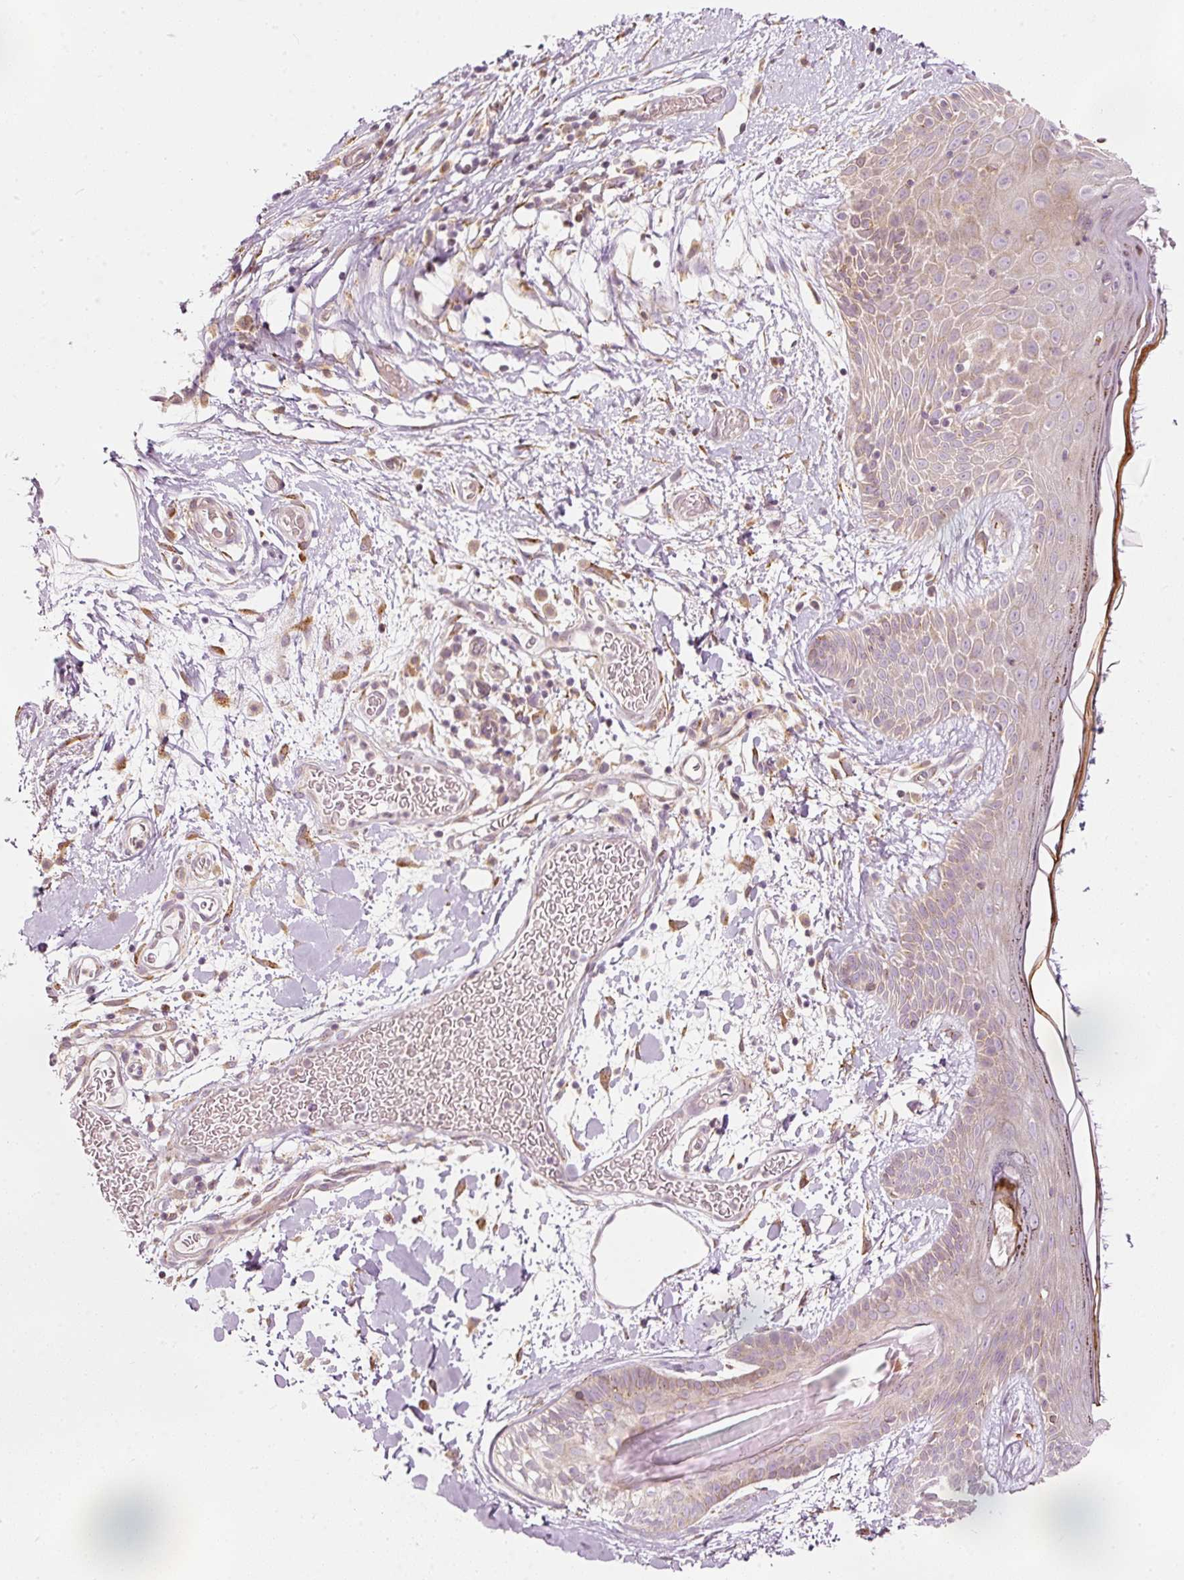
{"staining": {"intensity": "weak", "quantity": ">75%", "location": "cytoplasmic/membranous"}, "tissue": "skin", "cell_type": "Fibroblasts", "image_type": "normal", "snomed": [{"axis": "morphology", "description": "Normal tissue, NOS"}, {"axis": "topography", "description": "Skin"}], "caption": "Skin stained for a protein demonstrates weak cytoplasmic/membranous positivity in fibroblasts.", "gene": "SNAPC5", "patient": {"sex": "male", "age": 79}}